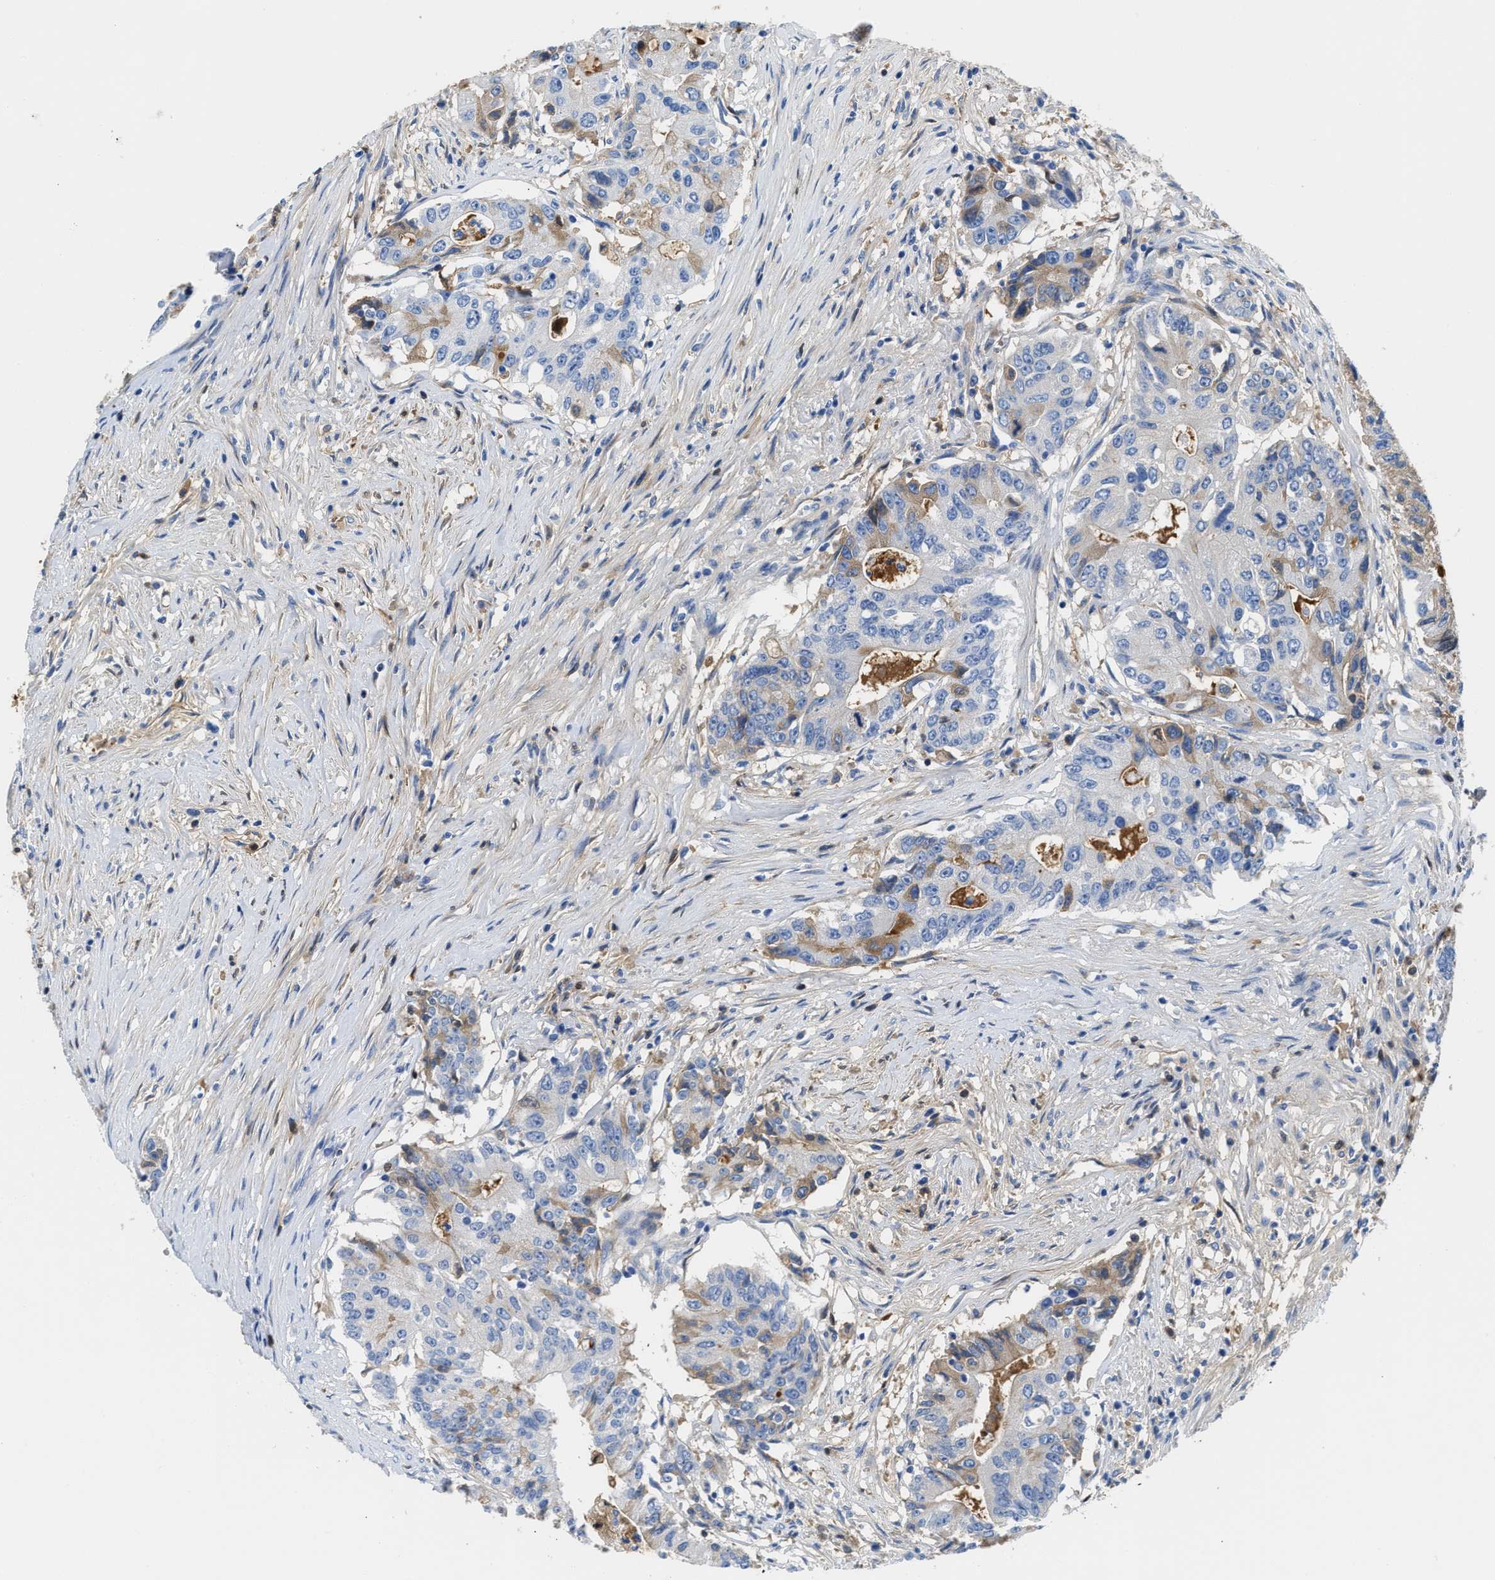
{"staining": {"intensity": "weak", "quantity": "<25%", "location": "cytoplasmic/membranous"}, "tissue": "colorectal cancer", "cell_type": "Tumor cells", "image_type": "cancer", "snomed": [{"axis": "morphology", "description": "Adenocarcinoma, NOS"}, {"axis": "topography", "description": "Colon"}], "caption": "IHC of human colorectal adenocarcinoma shows no staining in tumor cells. The staining was performed using DAB (3,3'-diaminobenzidine) to visualize the protein expression in brown, while the nuclei were stained in blue with hematoxylin (Magnification: 20x).", "gene": "GC", "patient": {"sex": "female", "age": 77}}